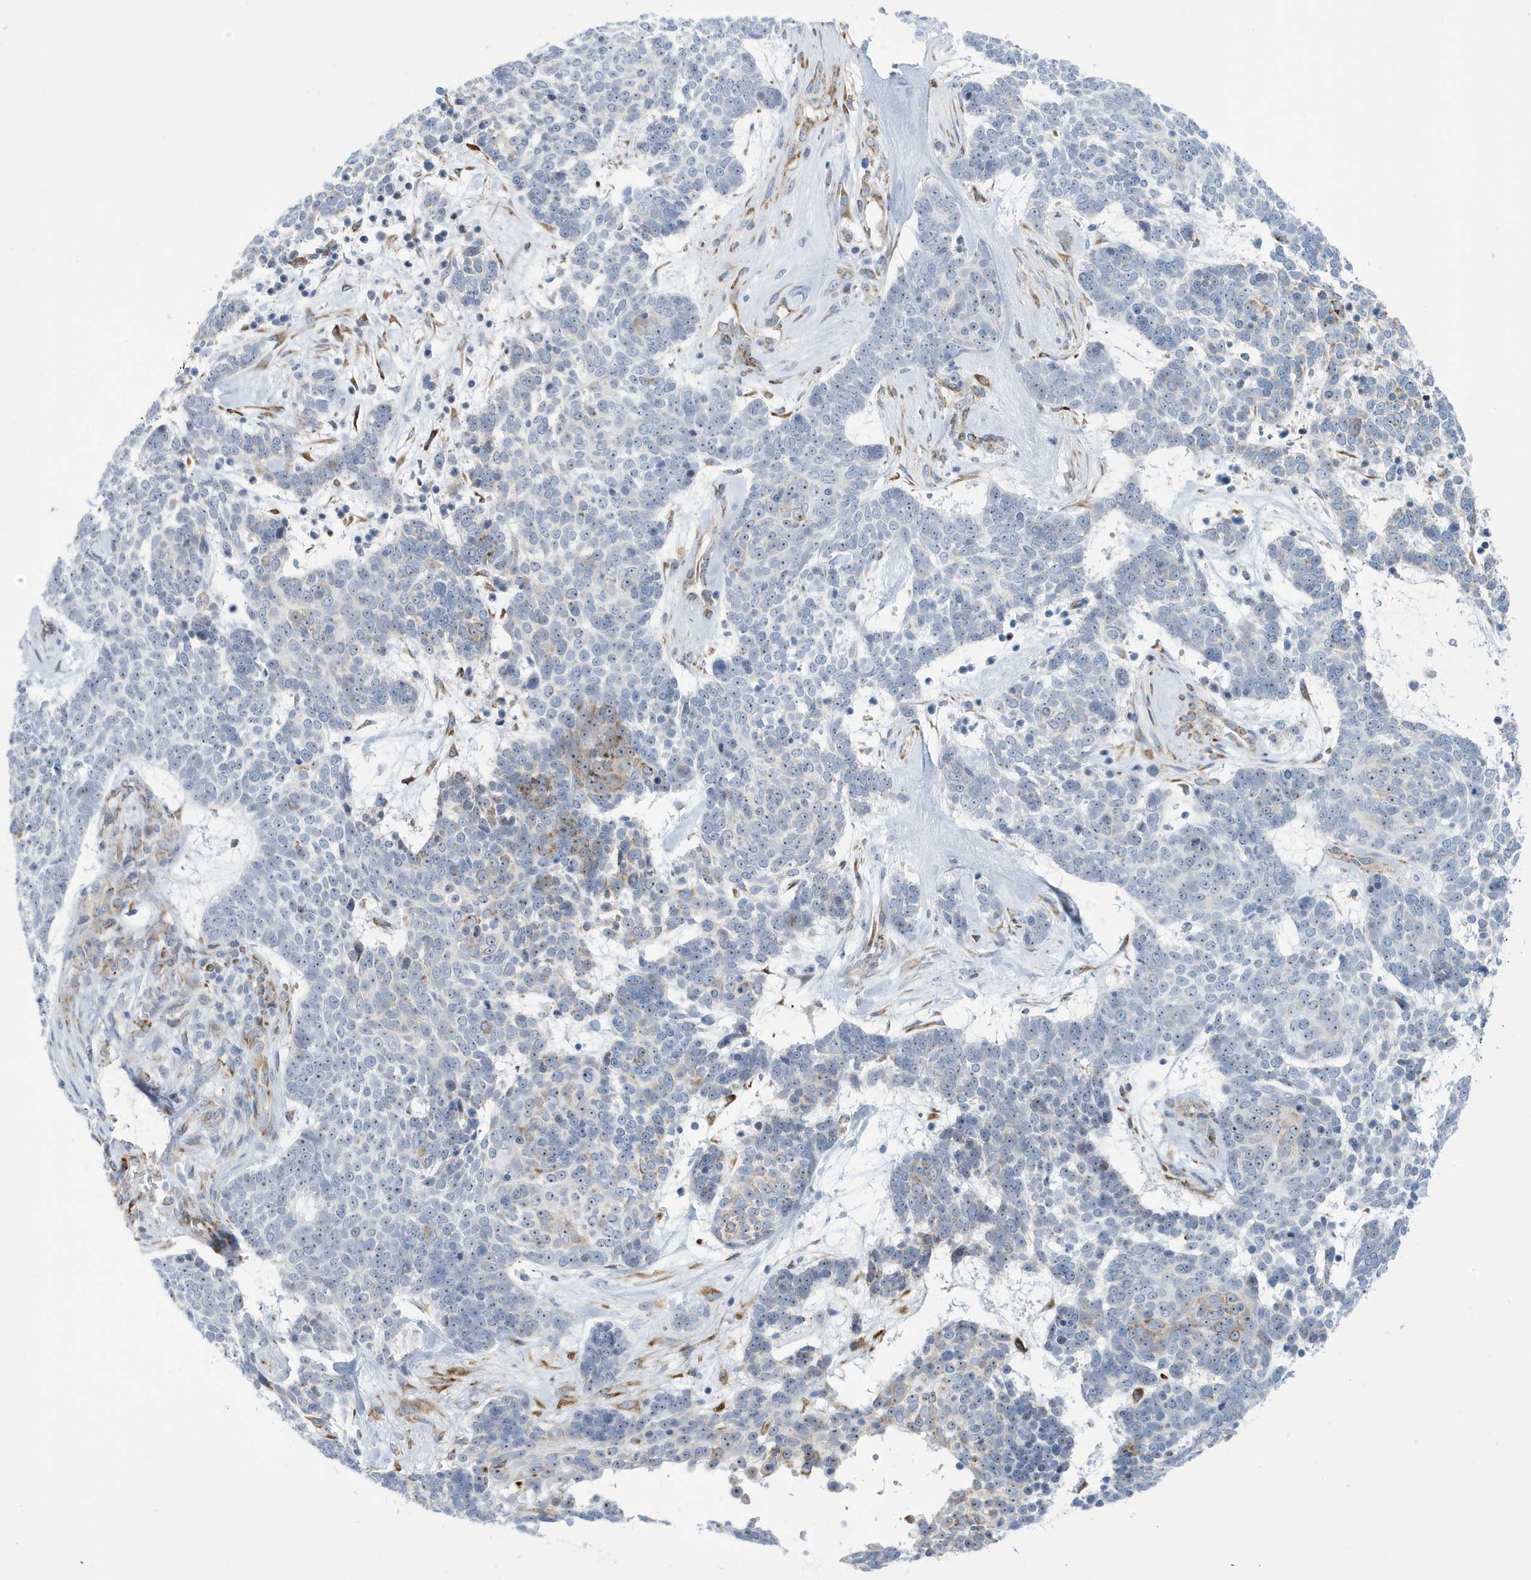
{"staining": {"intensity": "weak", "quantity": "<25%", "location": "cytoplasmic/membranous"}, "tissue": "skin cancer", "cell_type": "Tumor cells", "image_type": "cancer", "snomed": [{"axis": "morphology", "description": "Basal cell carcinoma"}, {"axis": "topography", "description": "Skin"}], "caption": "This is an immunohistochemistry (IHC) image of human basal cell carcinoma (skin). There is no staining in tumor cells.", "gene": "SEMA3F", "patient": {"sex": "female", "age": 81}}